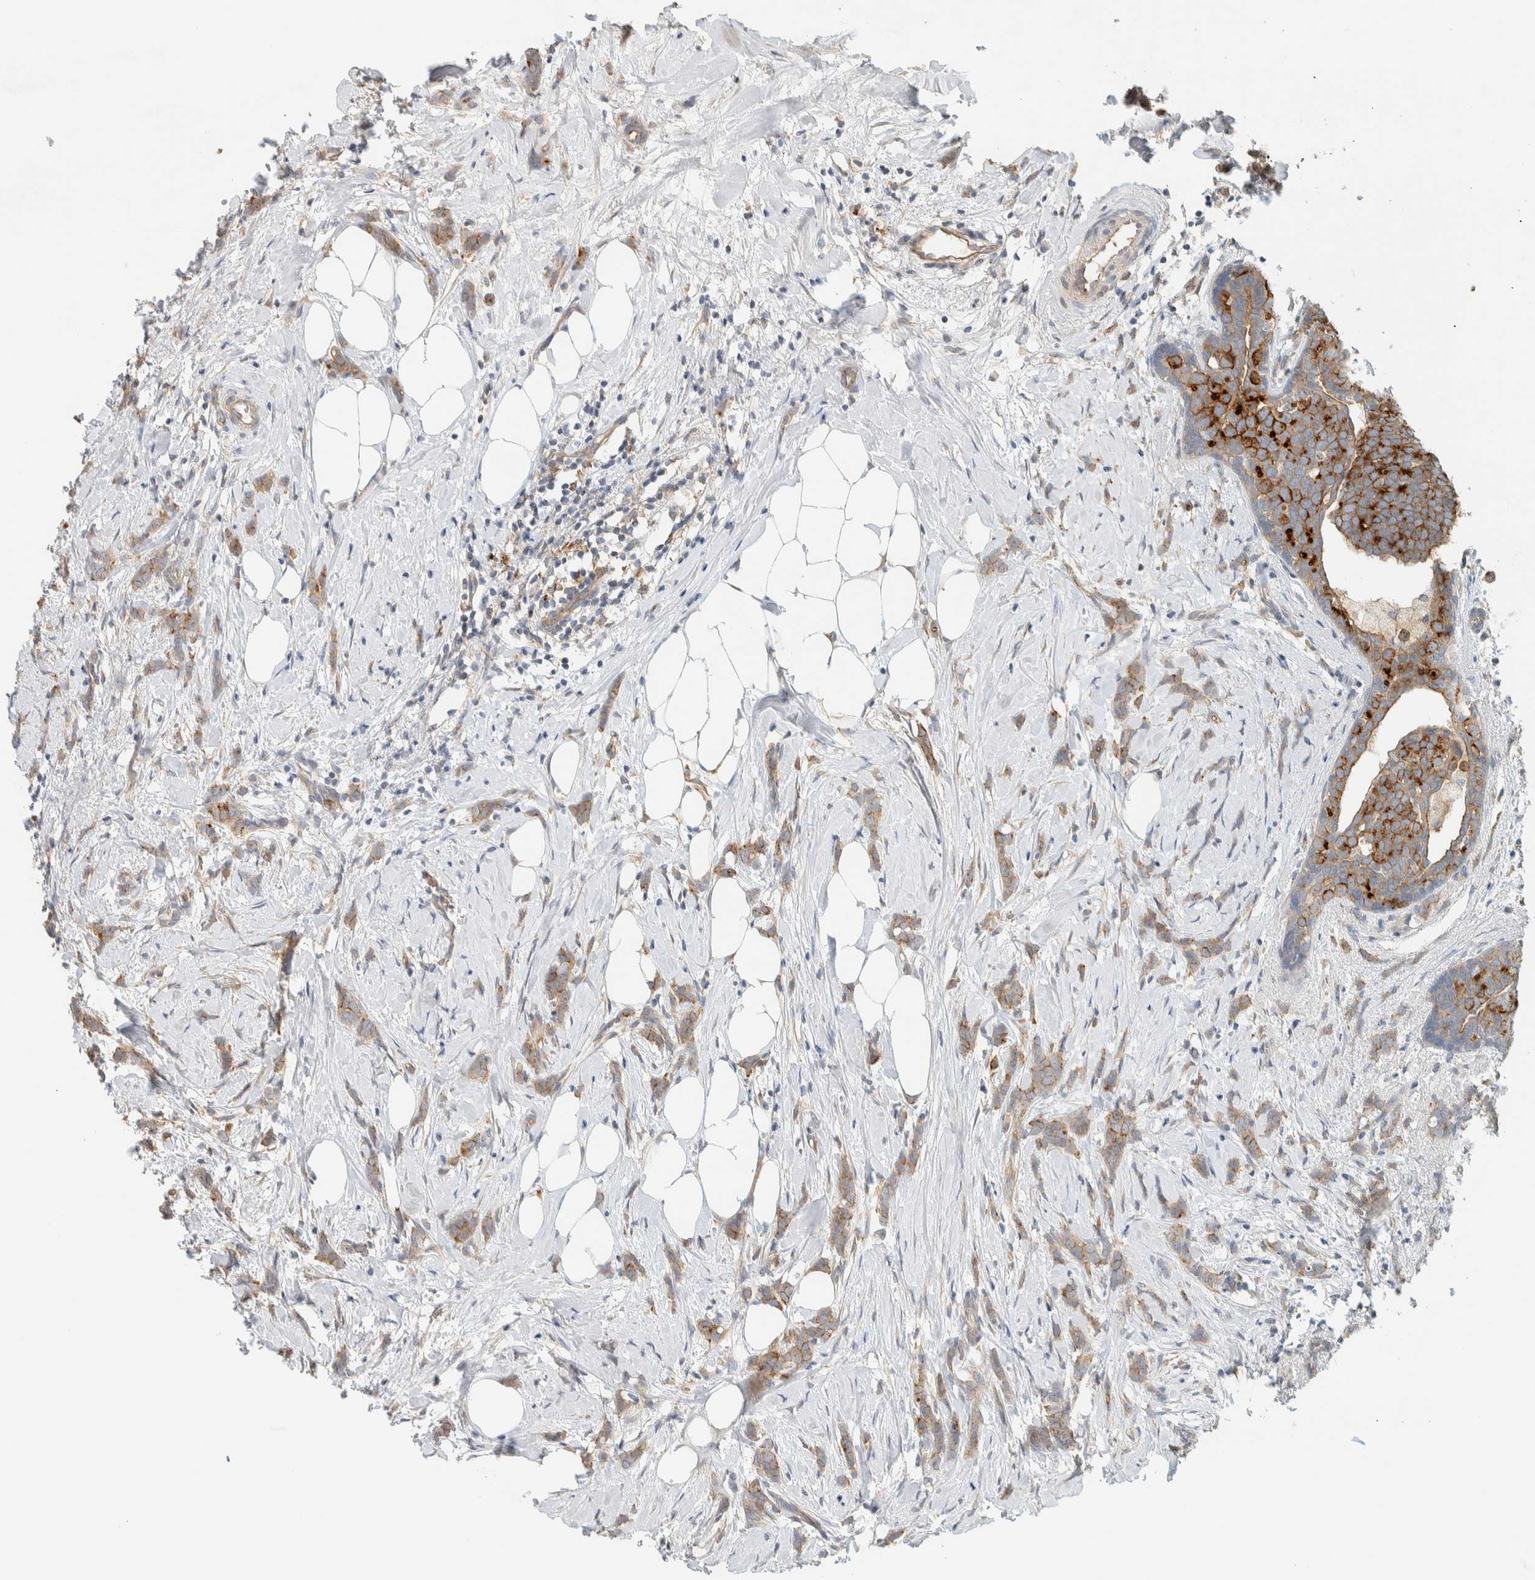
{"staining": {"intensity": "moderate", "quantity": ">75%", "location": "cytoplasmic/membranous"}, "tissue": "breast cancer", "cell_type": "Tumor cells", "image_type": "cancer", "snomed": [{"axis": "morphology", "description": "Lobular carcinoma, in situ"}, {"axis": "morphology", "description": "Lobular carcinoma"}, {"axis": "topography", "description": "Breast"}], "caption": "Tumor cells show medium levels of moderate cytoplasmic/membranous staining in about >75% of cells in breast cancer. (Brightfield microscopy of DAB IHC at high magnification).", "gene": "RAB11FIP1", "patient": {"sex": "female", "age": 41}}